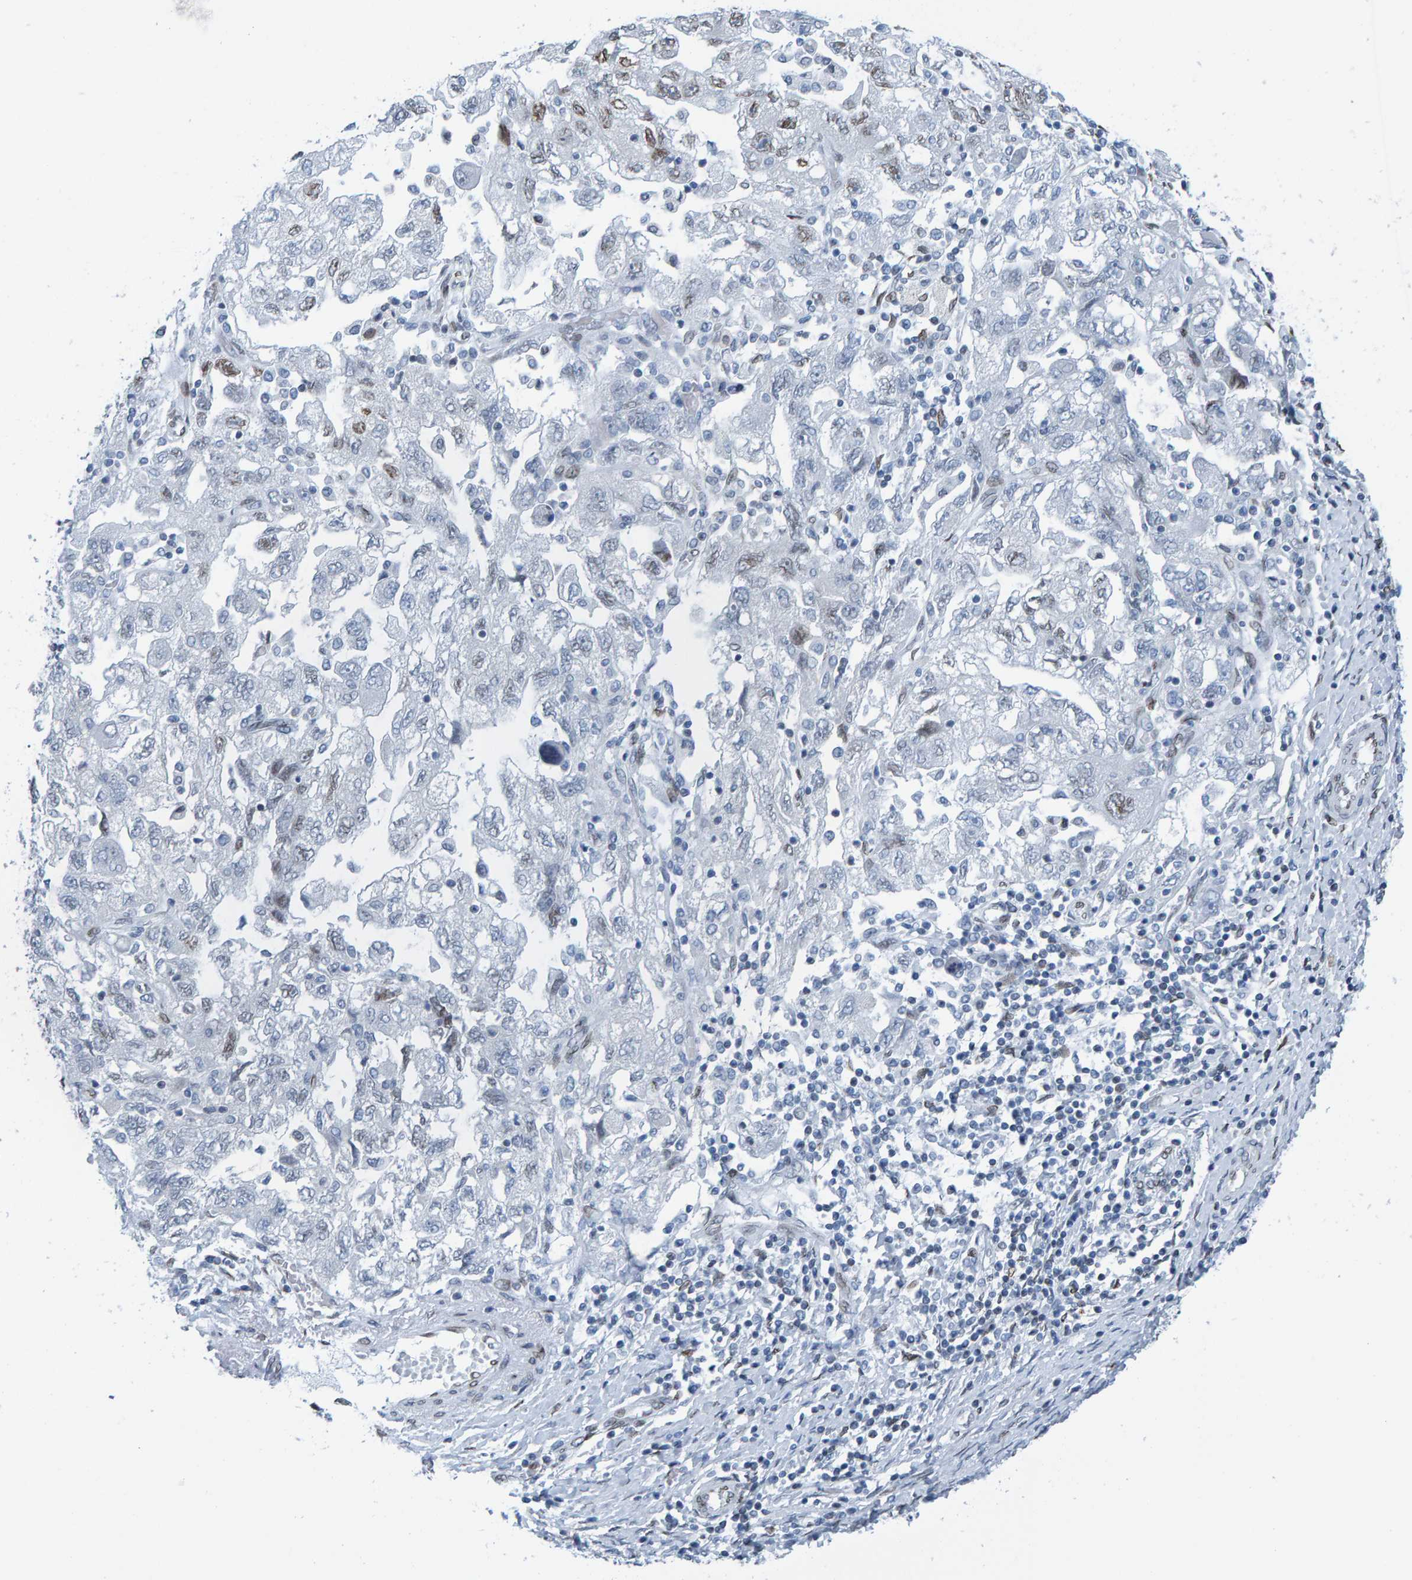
{"staining": {"intensity": "moderate", "quantity": "<25%", "location": "nuclear"}, "tissue": "ovarian cancer", "cell_type": "Tumor cells", "image_type": "cancer", "snomed": [{"axis": "morphology", "description": "Carcinoma, NOS"}, {"axis": "morphology", "description": "Cystadenocarcinoma, serous, NOS"}, {"axis": "topography", "description": "Ovary"}], "caption": "A brown stain shows moderate nuclear staining of a protein in ovarian cancer (serous cystadenocarcinoma) tumor cells.", "gene": "LMNB2", "patient": {"sex": "female", "age": 69}}